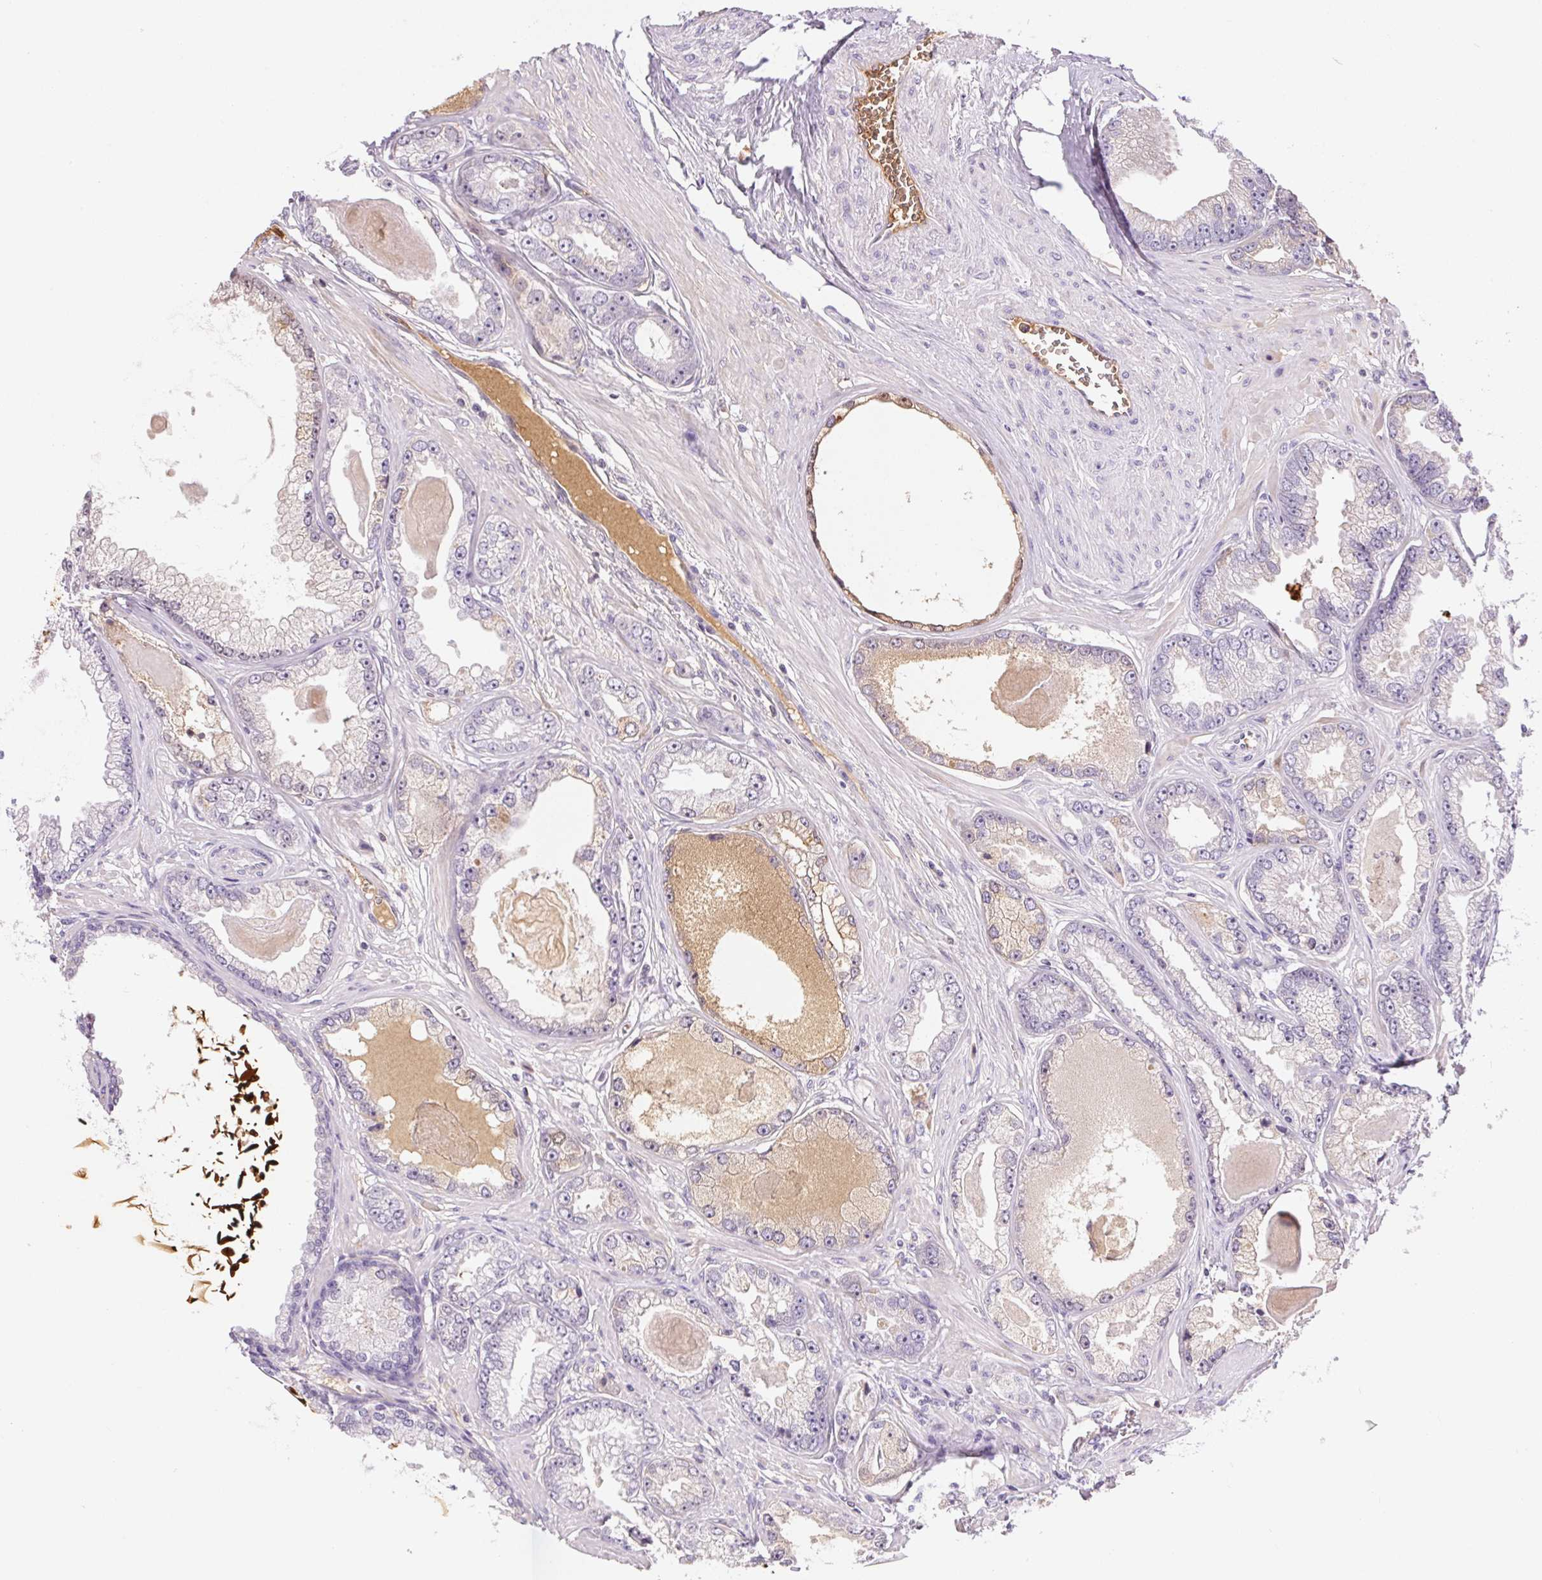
{"staining": {"intensity": "negative", "quantity": "none", "location": "none"}, "tissue": "prostate cancer", "cell_type": "Tumor cells", "image_type": "cancer", "snomed": [{"axis": "morphology", "description": "Adenocarcinoma, Low grade"}, {"axis": "topography", "description": "Prostate"}], "caption": "The photomicrograph exhibits no staining of tumor cells in prostate cancer.", "gene": "ORM1", "patient": {"sex": "male", "age": 64}}